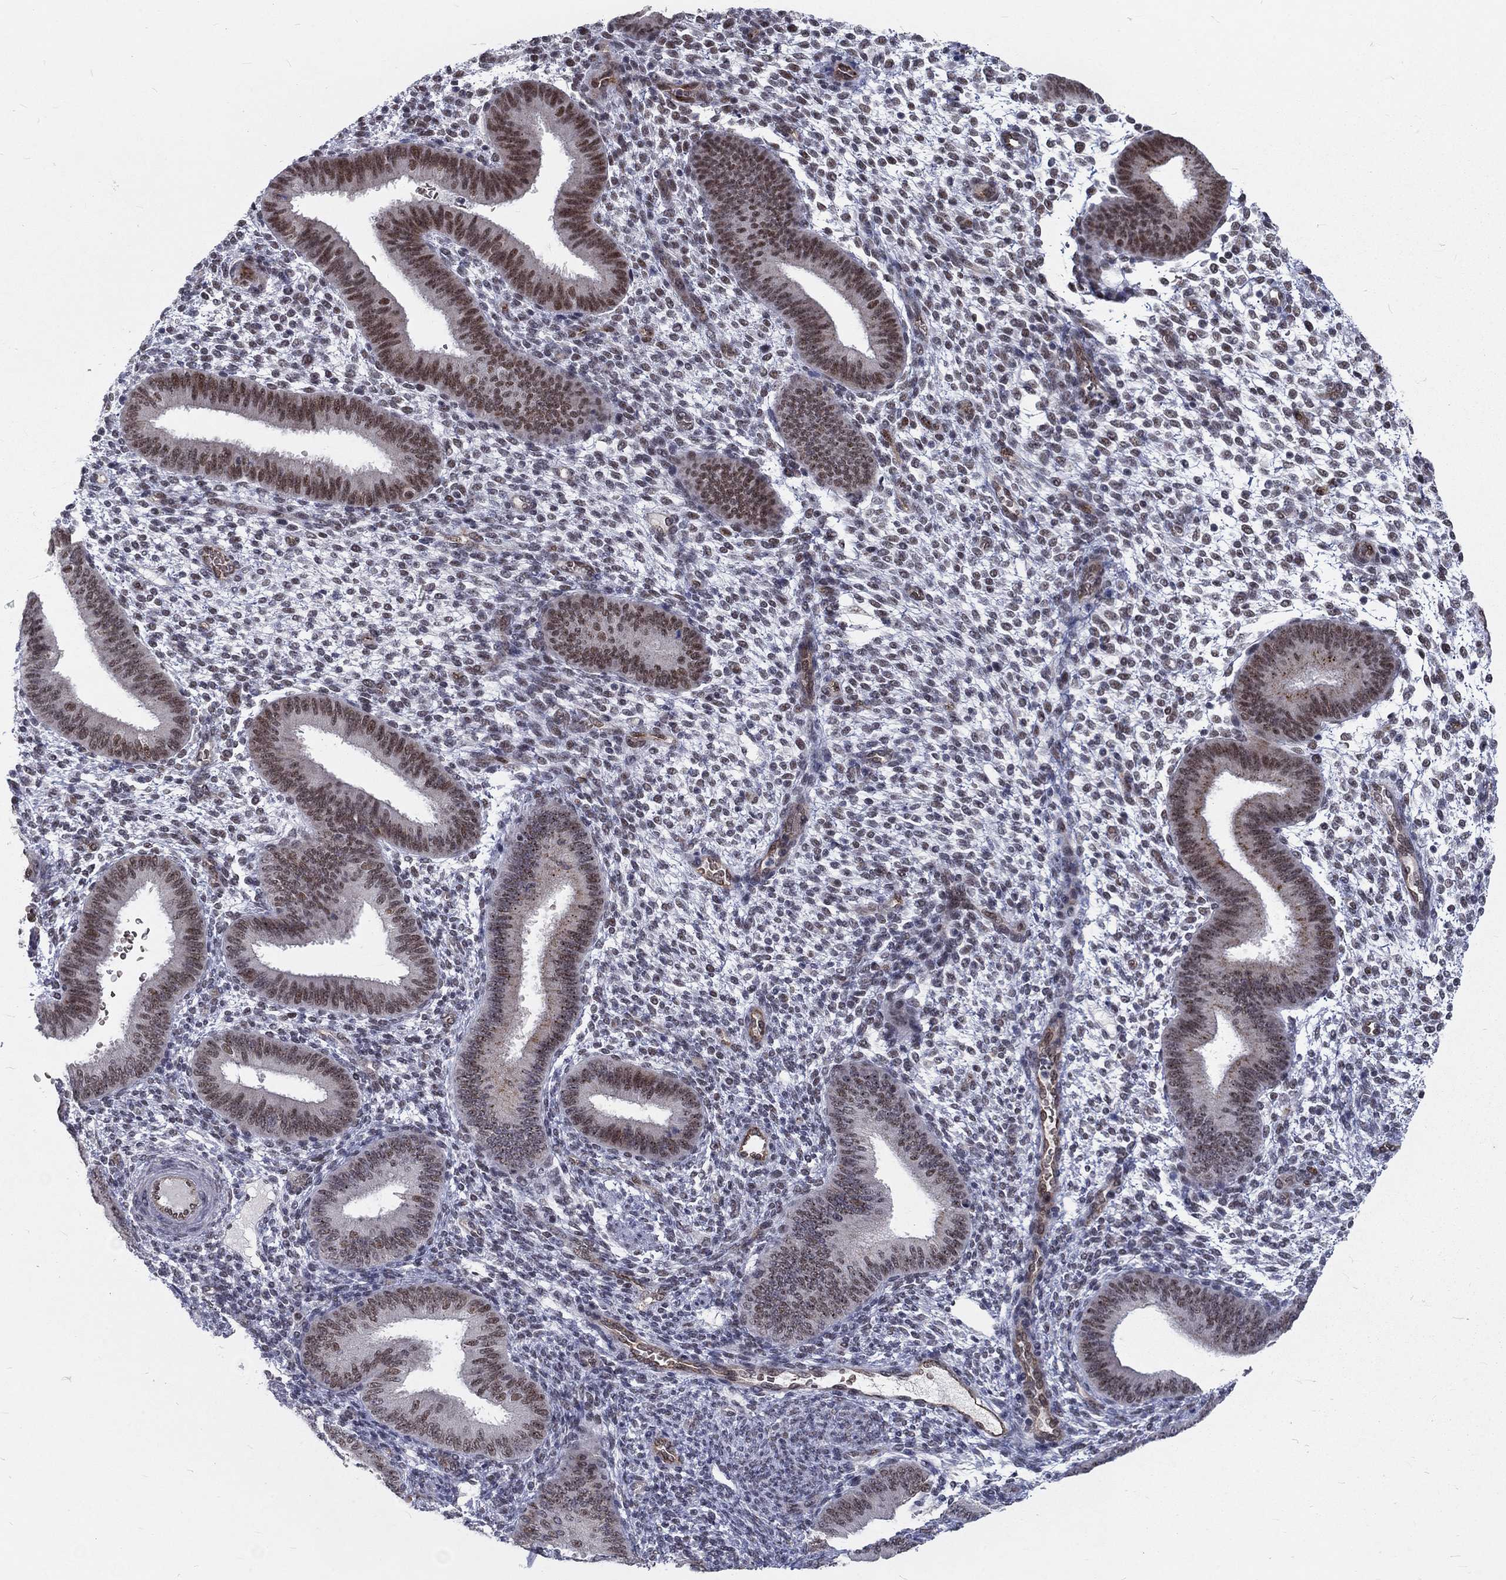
{"staining": {"intensity": "moderate", "quantity": "<25%", "location": "nuclear"}, "tissue": "endometrium", "cell_type": "Cells in endometrial stroma", "image_type": "normal", "snomed": [{"axis": "morphology", "description": "Normal tissue, NOS"}, {"axis": "topography", "description": "Endometrium"}], "caption": "Cells in endometrial stroma exhibit low levels of moderate nuclear staining in approximately <25% of cells in normal endometrium.", "gene": "ZBED1", "patient": {"sex": "female", "age": 39}}